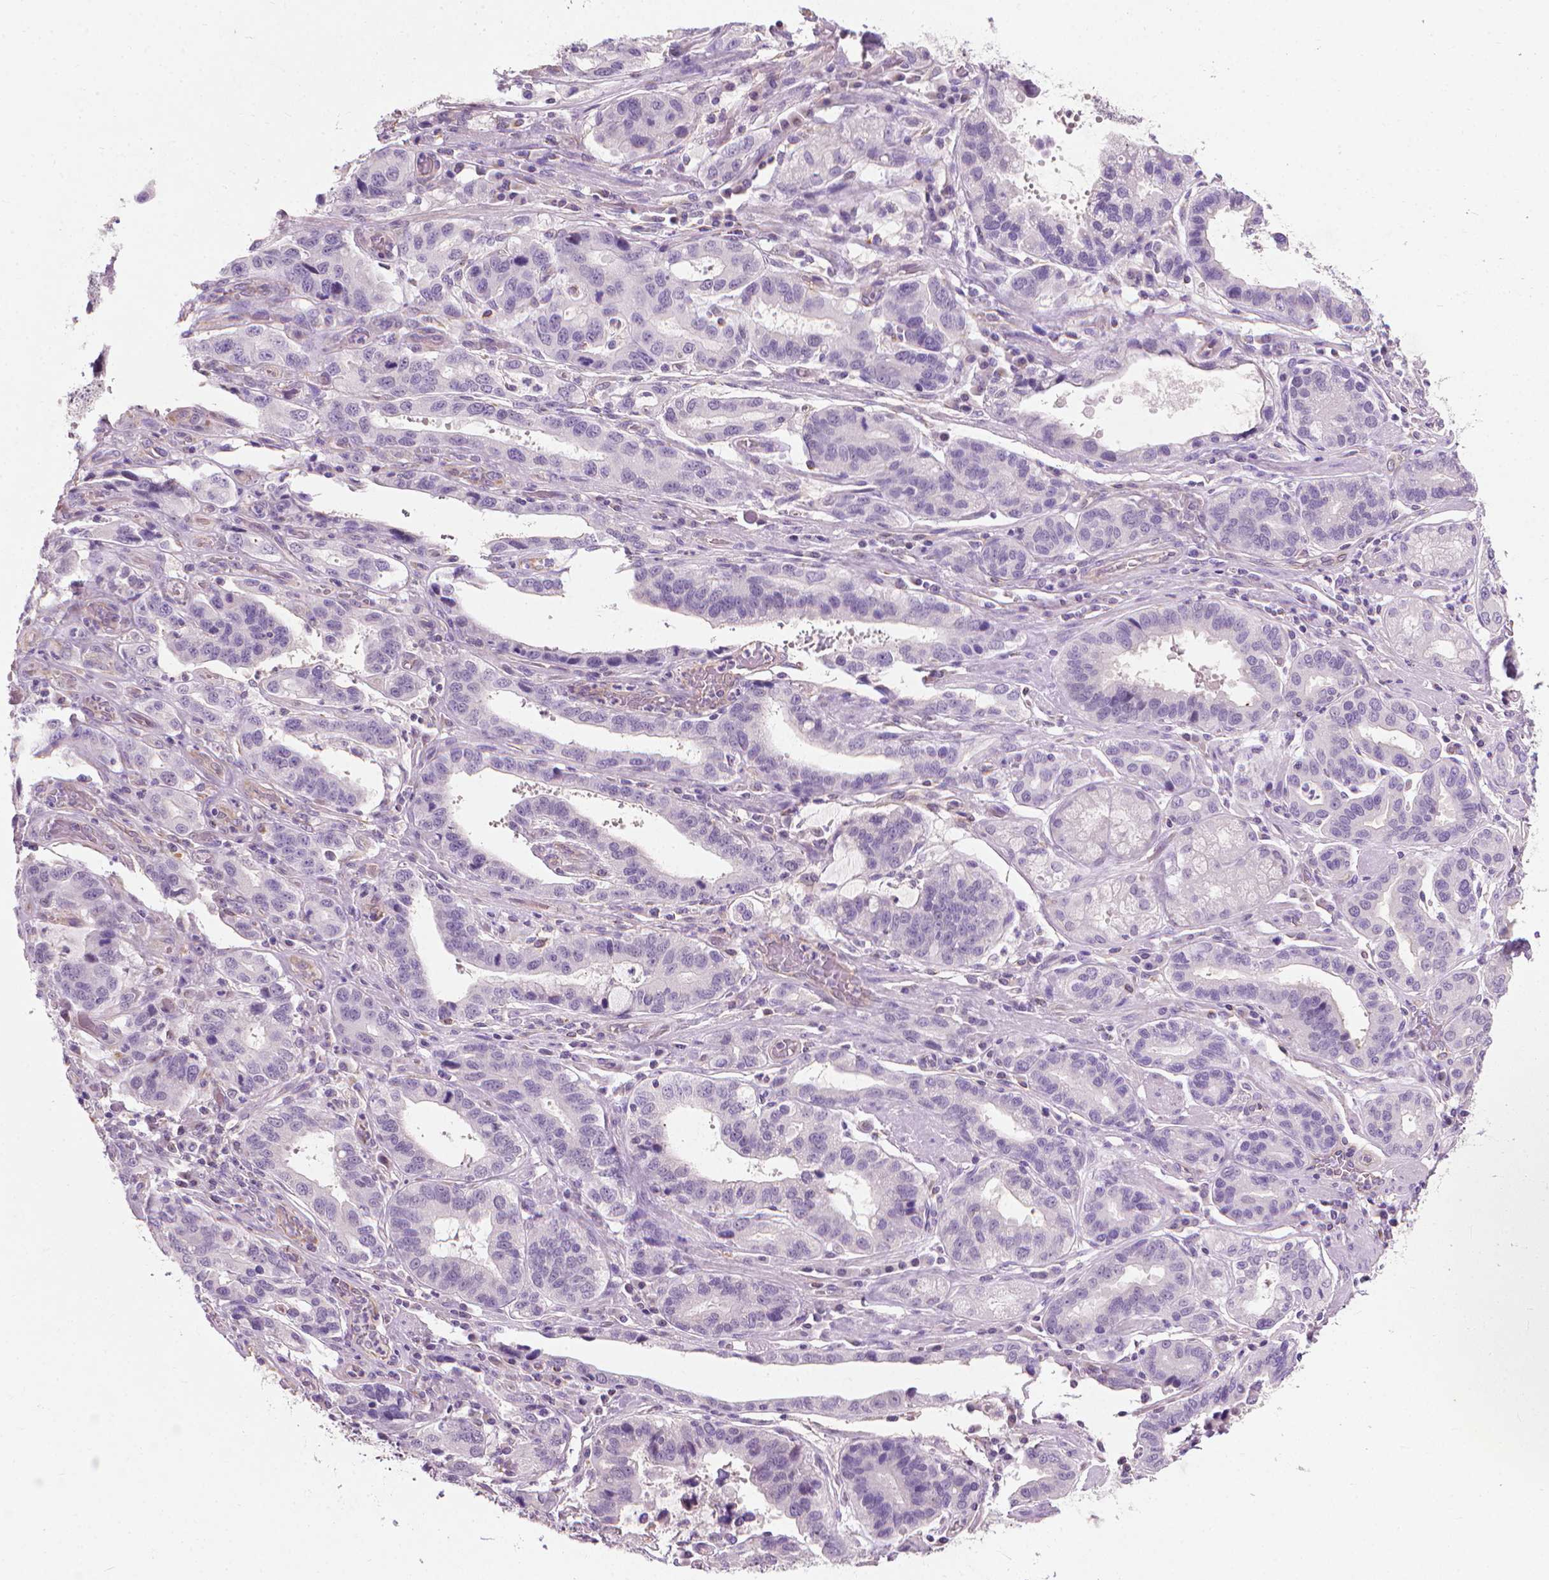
{"staining": {"intensity": "negative", "quantity": "none", "location": "none"}, "tissue": "stomach cancer", "cell_type": "Tumor cells", "image_type": "cancer", "snomed": [{"axis": "morphology", "description": "Adenocarcinoma, NOS"}, {"axis": "topography", "description": "Stomach, lower"}], "caption": "Protein analysis of stomach adenocarcinoma reveals no significant staining in tumor cells.", "gene": "KRT73", "patient": {"sex": "female", "age": 76}}